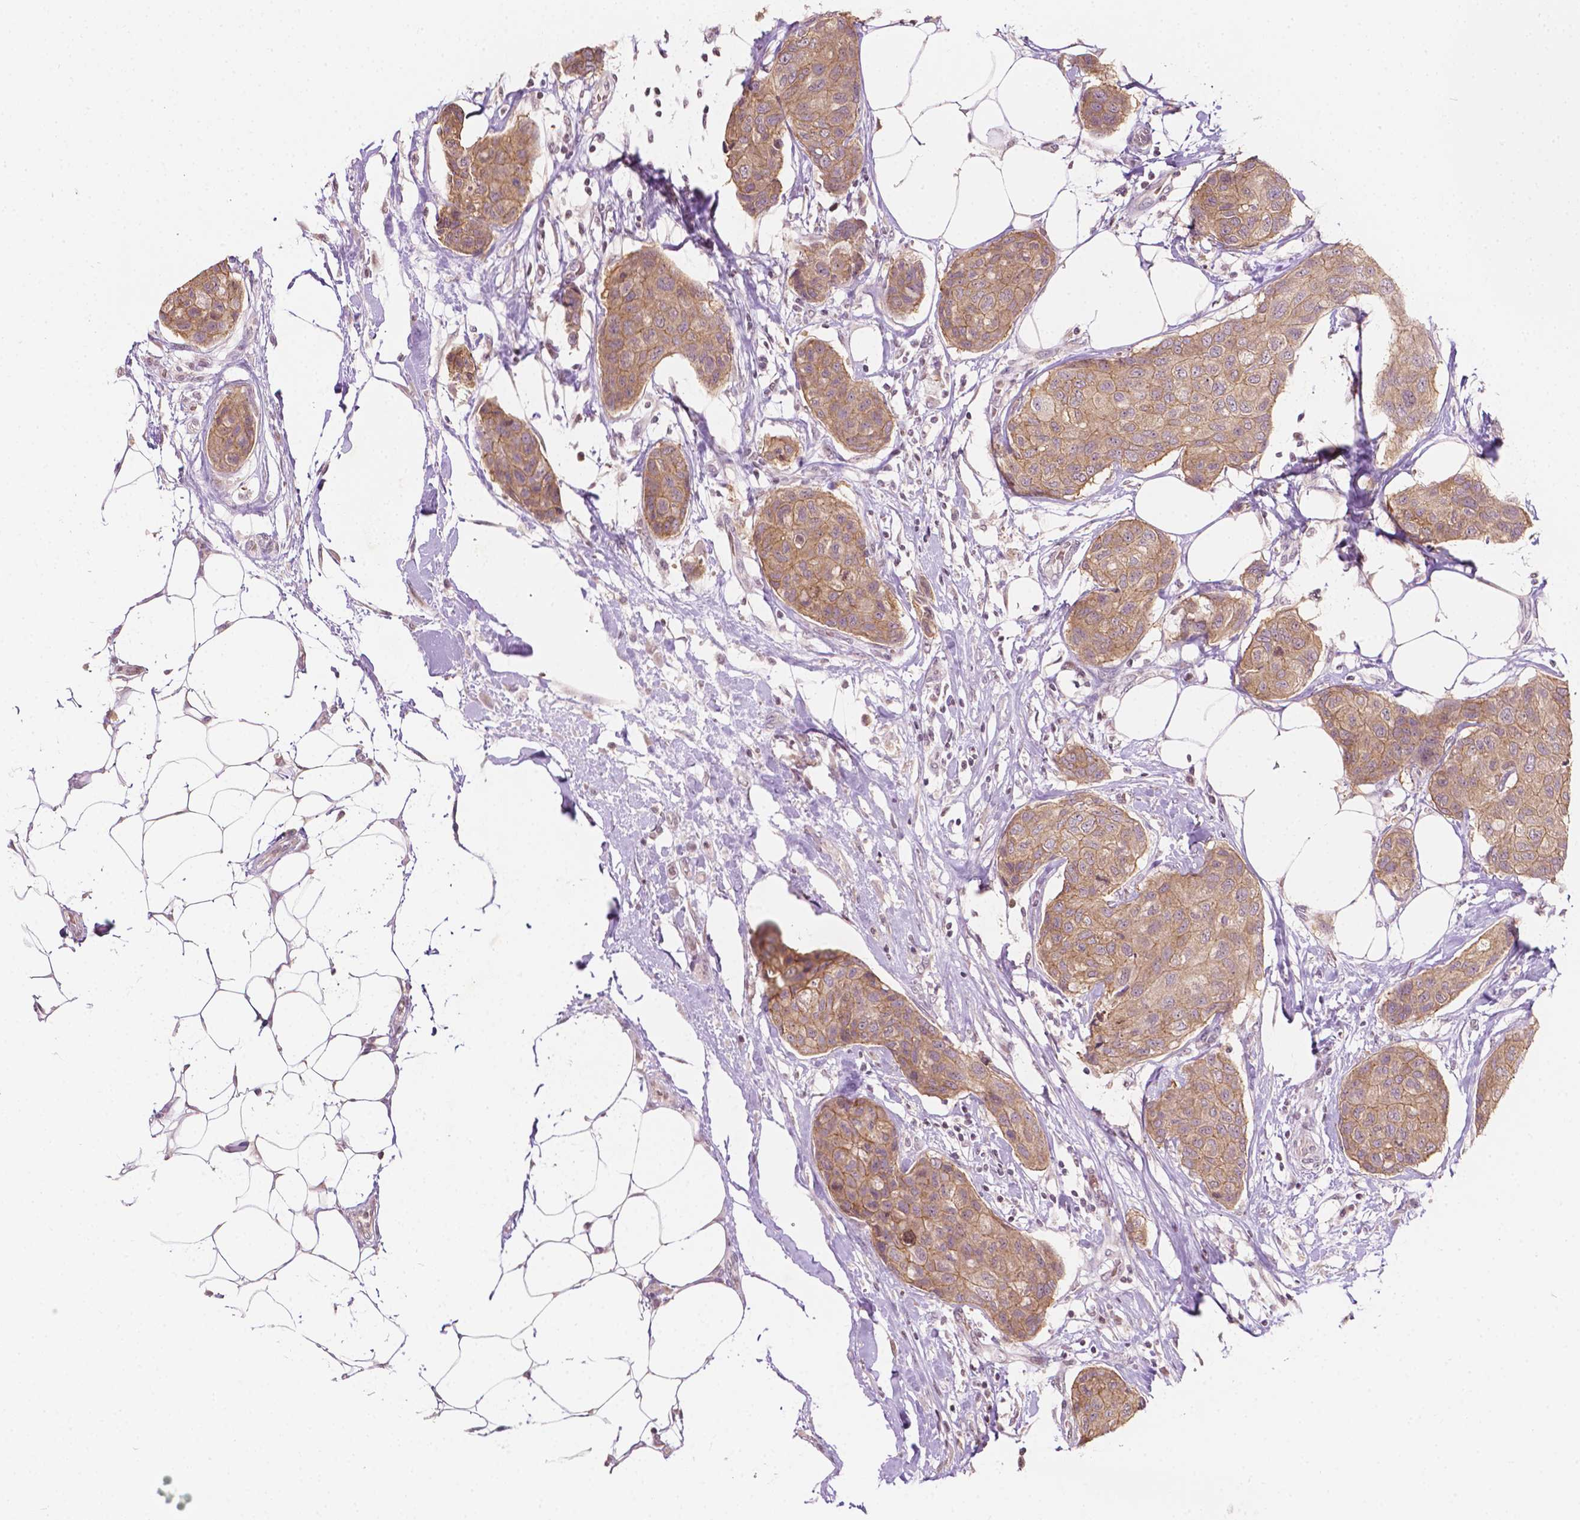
{"staining": {"intensity": "weak", "quantity": ">75%", "location": "cytoplasmic/membranous"}, "tissue": "breast cancer", "cell_type": "Tumor cells", "image_type": "cancer", "snomed": [{"axis": "morphology", "description": "Duct carcinoma"}, {"axis": "topography", "description": "Breast"}], "caption": "Weak cytoplasmic/membranous protein expression is identified in about >75% of tumor cells in breast cancer.", "gene": "NOS1AP", "patient": {"sex": "female", "age": 80}}